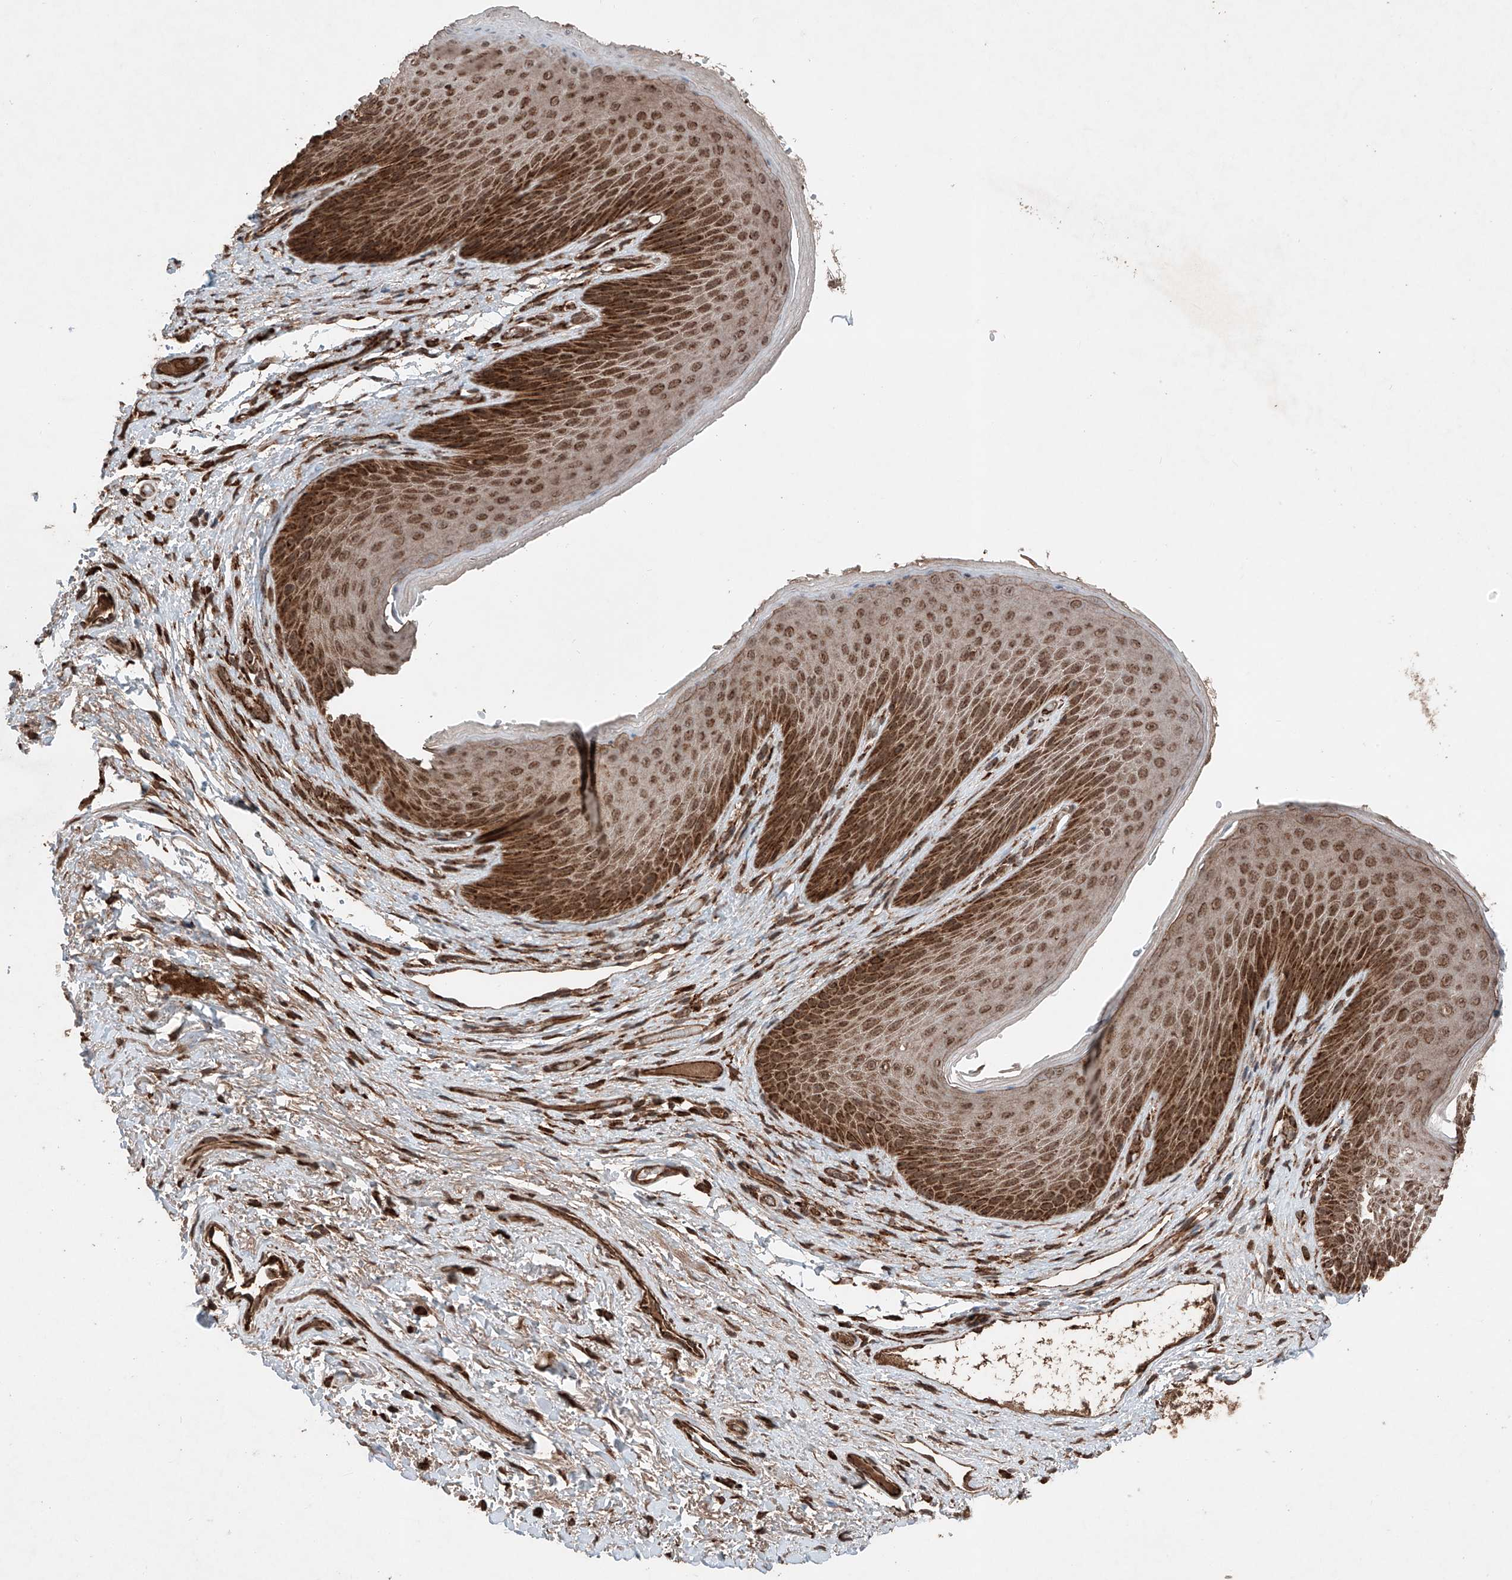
{"staining": {"intensity": "strong", "quantity": ">75%", "location": "cytoplasmic/membranous"}, "tissue": "skin", "cell_type": "Epidermal cells", "image_type": "normal", "snomed": [{"axis": "morphology", "description": "Normal tissue, NOS"}, {"axis": "topography", "description": "Anal"}], "caption": "Benign skin was stained to show a protein in brown. There is high levels of strong cytoplasmic/membranous staining in approximately >75% of epidermal cells.", "gene": "ZSCAN29", "patient": {"sex": "male", "age": 74}}